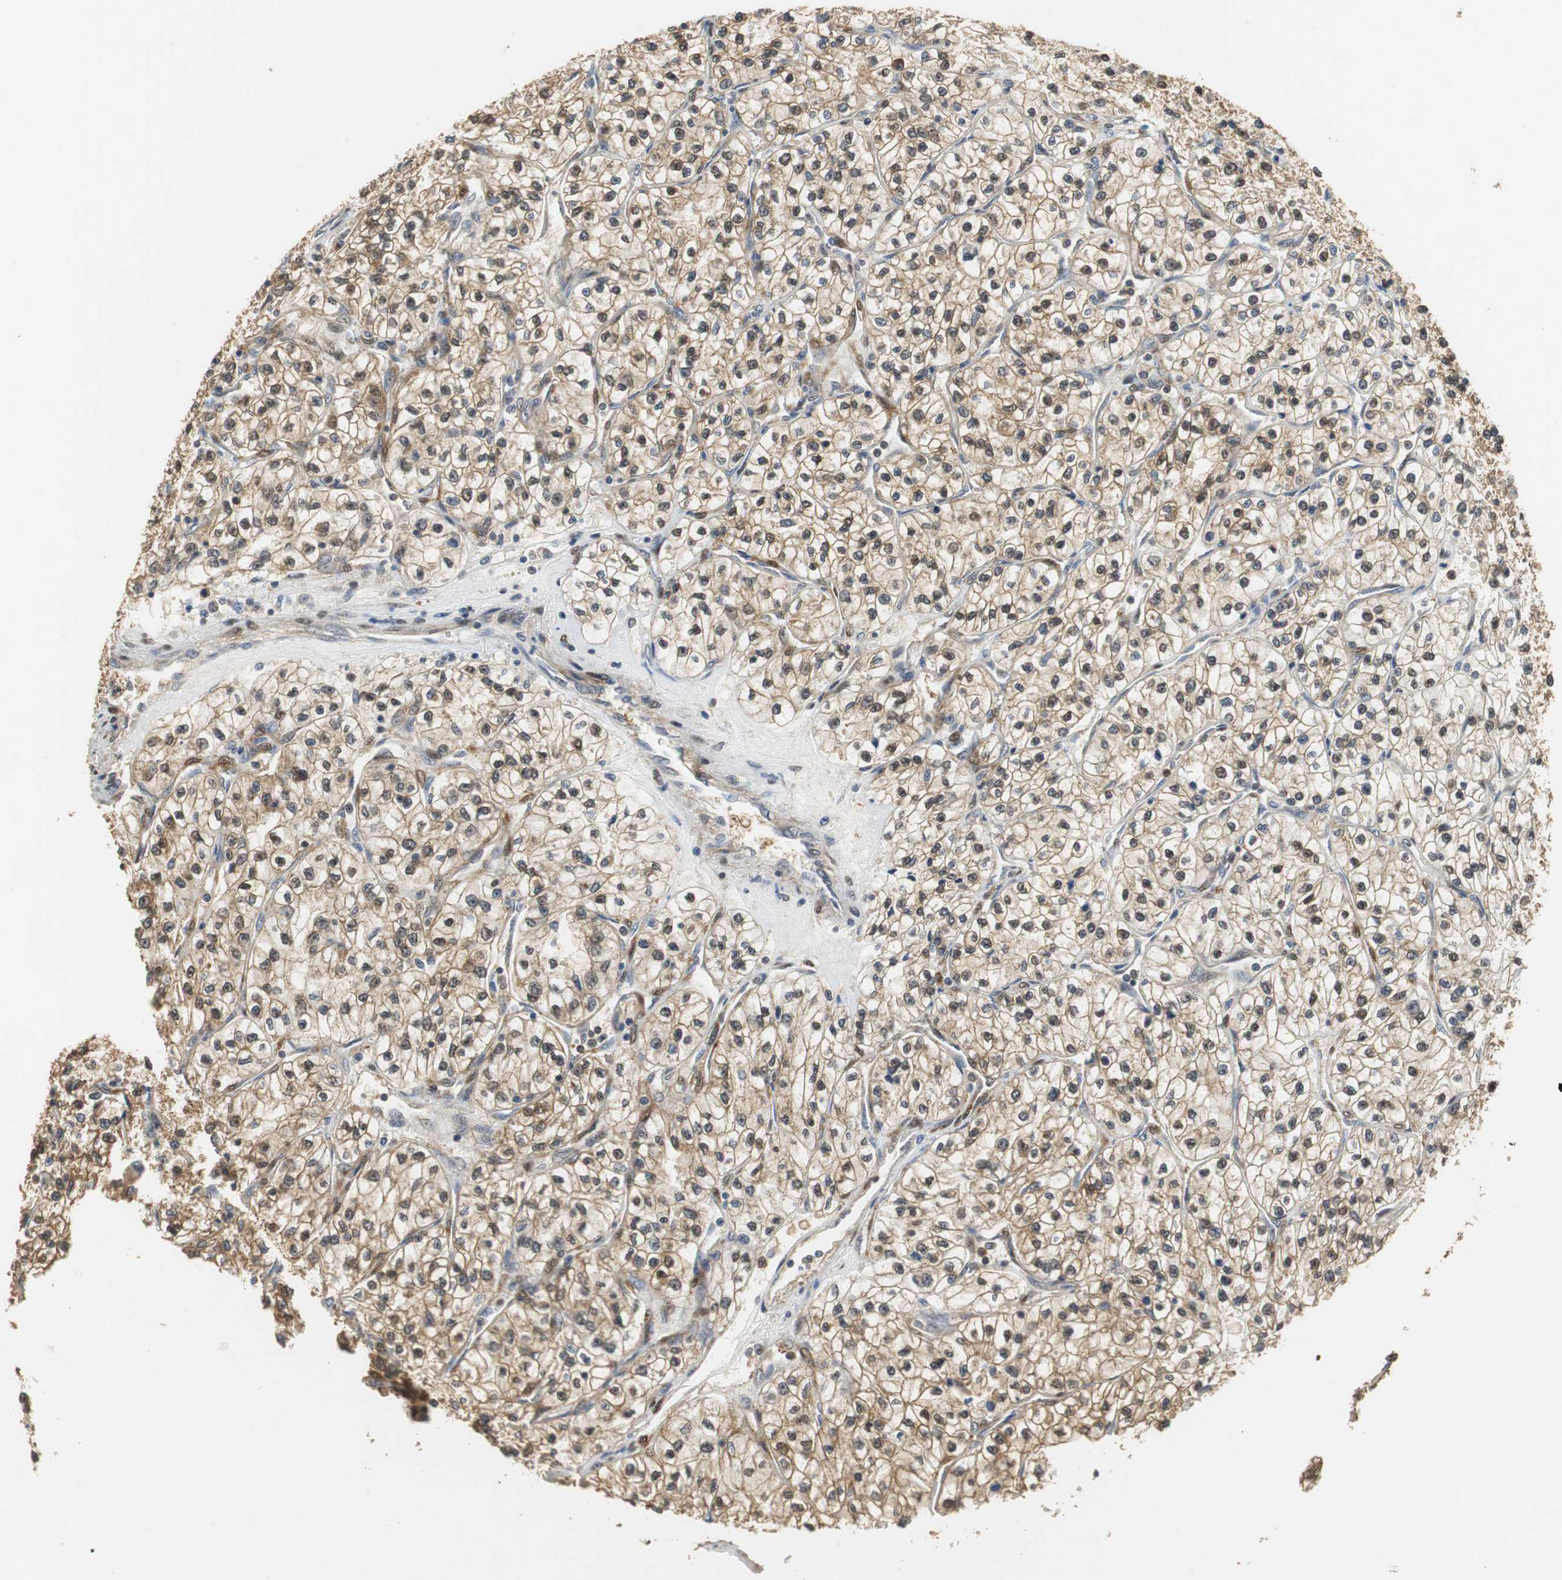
{"staining": {"intensity": "moderate", "quantity": ">75%", "location": "cytoplasmic/membranous,nuclear"}, "tissue": "renal cancer", "cell_type": "Tumor cells", "image_type": "cancer", "snomed": [{"axis": "morphology", "description": "Adenocarcinoma, NOS"}, {"axis": "topography", "description": "Kidney"}], "caption": "Immunohistochemistry (IHC) of human renal cancer (adenocarcinoma) reveals medium levels of moderate cytoplasmic/membranous and nuclear staining in approximately >75% of tumor cells.", "gene": "UBQLN2", "patient": {"sex": "female", "age": 57}}